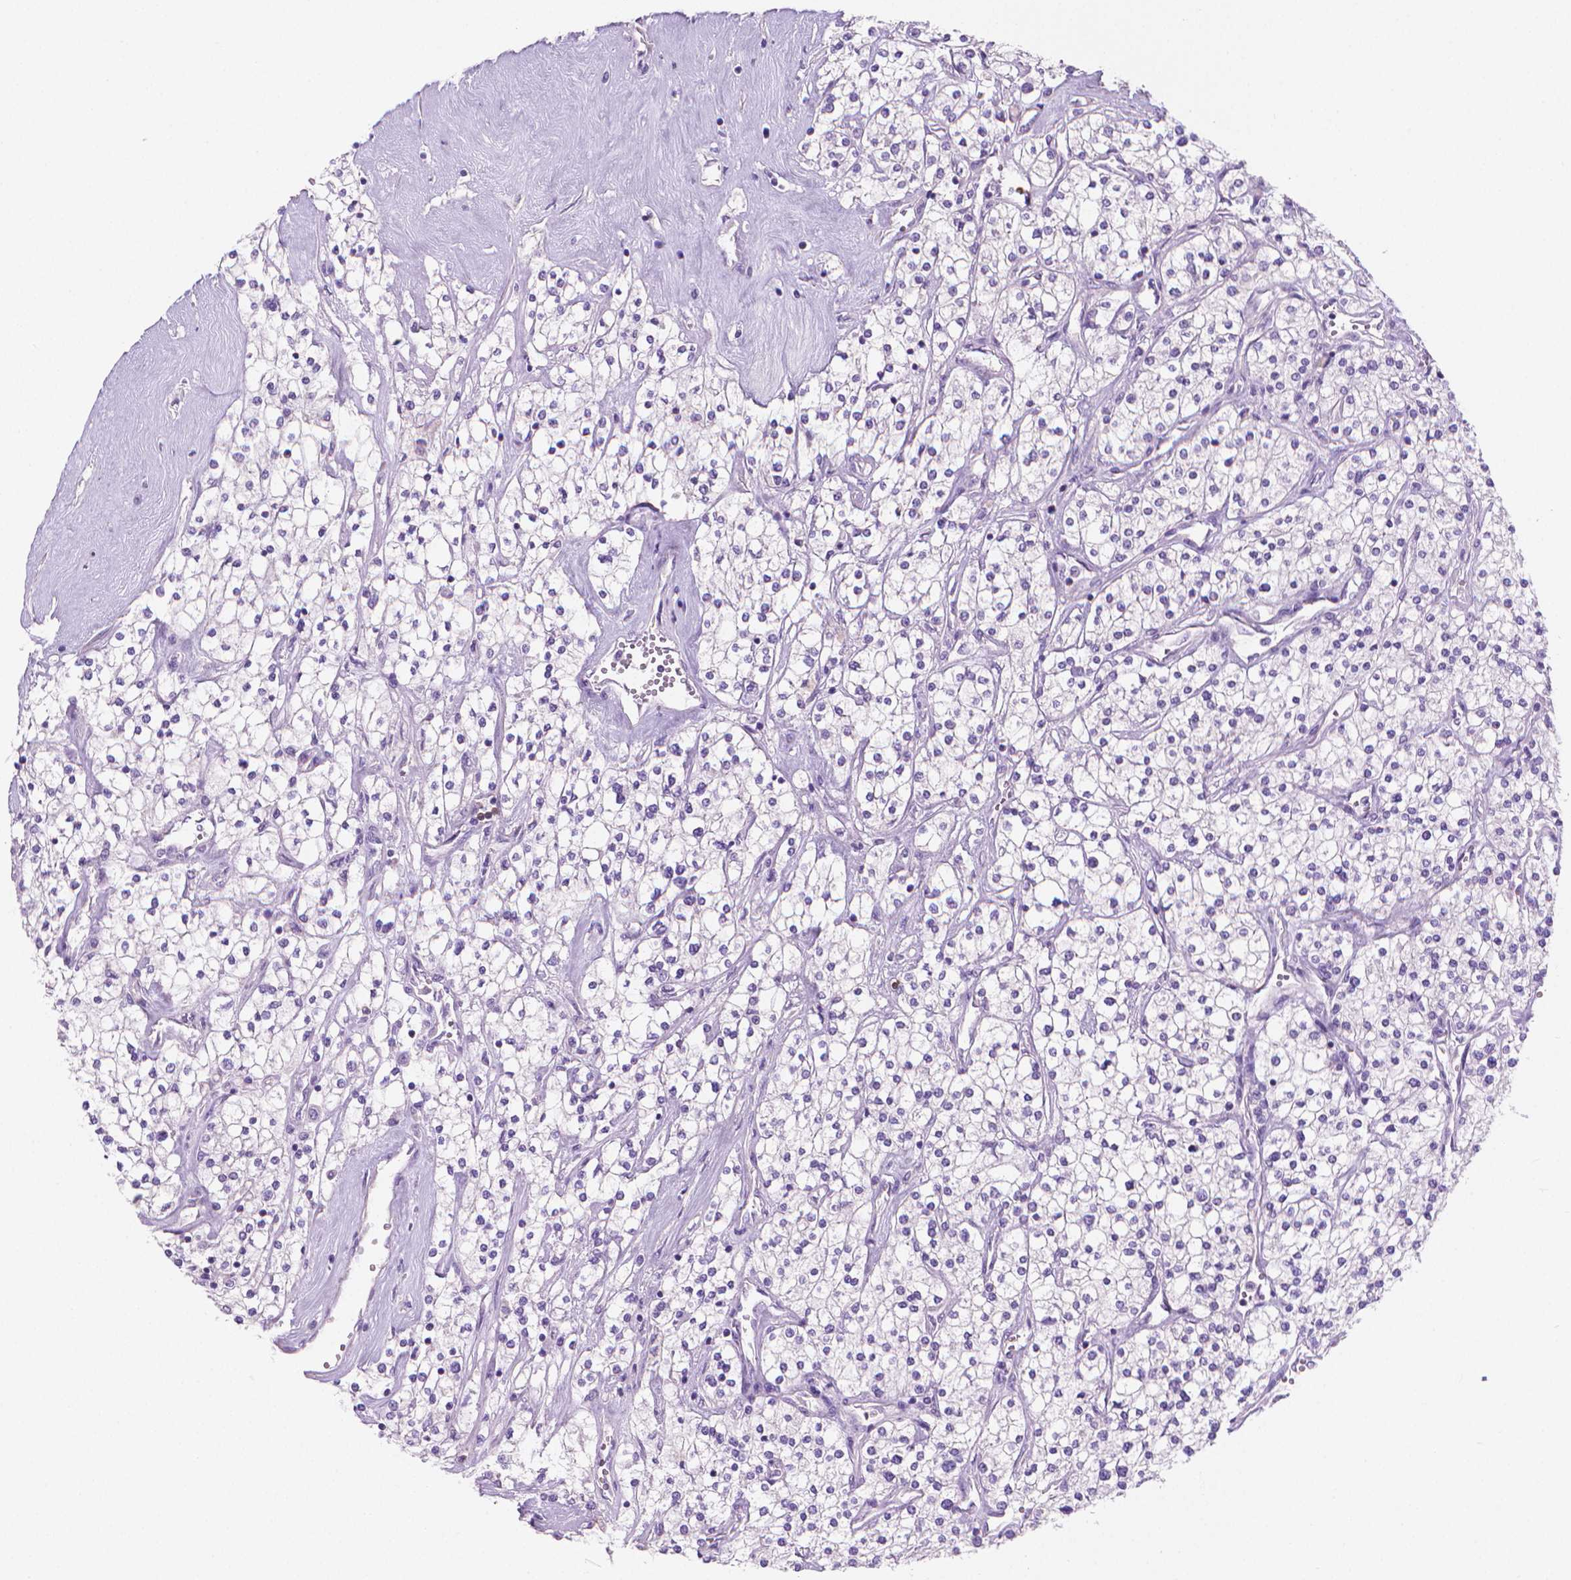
{"staining": {"intensity": "negative", "quantity": "none", "location": "none"}, "tissue": "renal cancer", "cell_type": "Tumor cells", "image_type": "cancer", "snomed": [{"axis": "morphology", "description": "Adenocarcinoma, NOS"}, {"axis": "topography", "description": "Kidney"}], "caption": "Renal cancer (adenocarcinoma) was stained to show a protein in brown. There is no significant staining in tumor cells.", "gene": "GSDMA", "patient": {"sex": "male", "age": 80}}